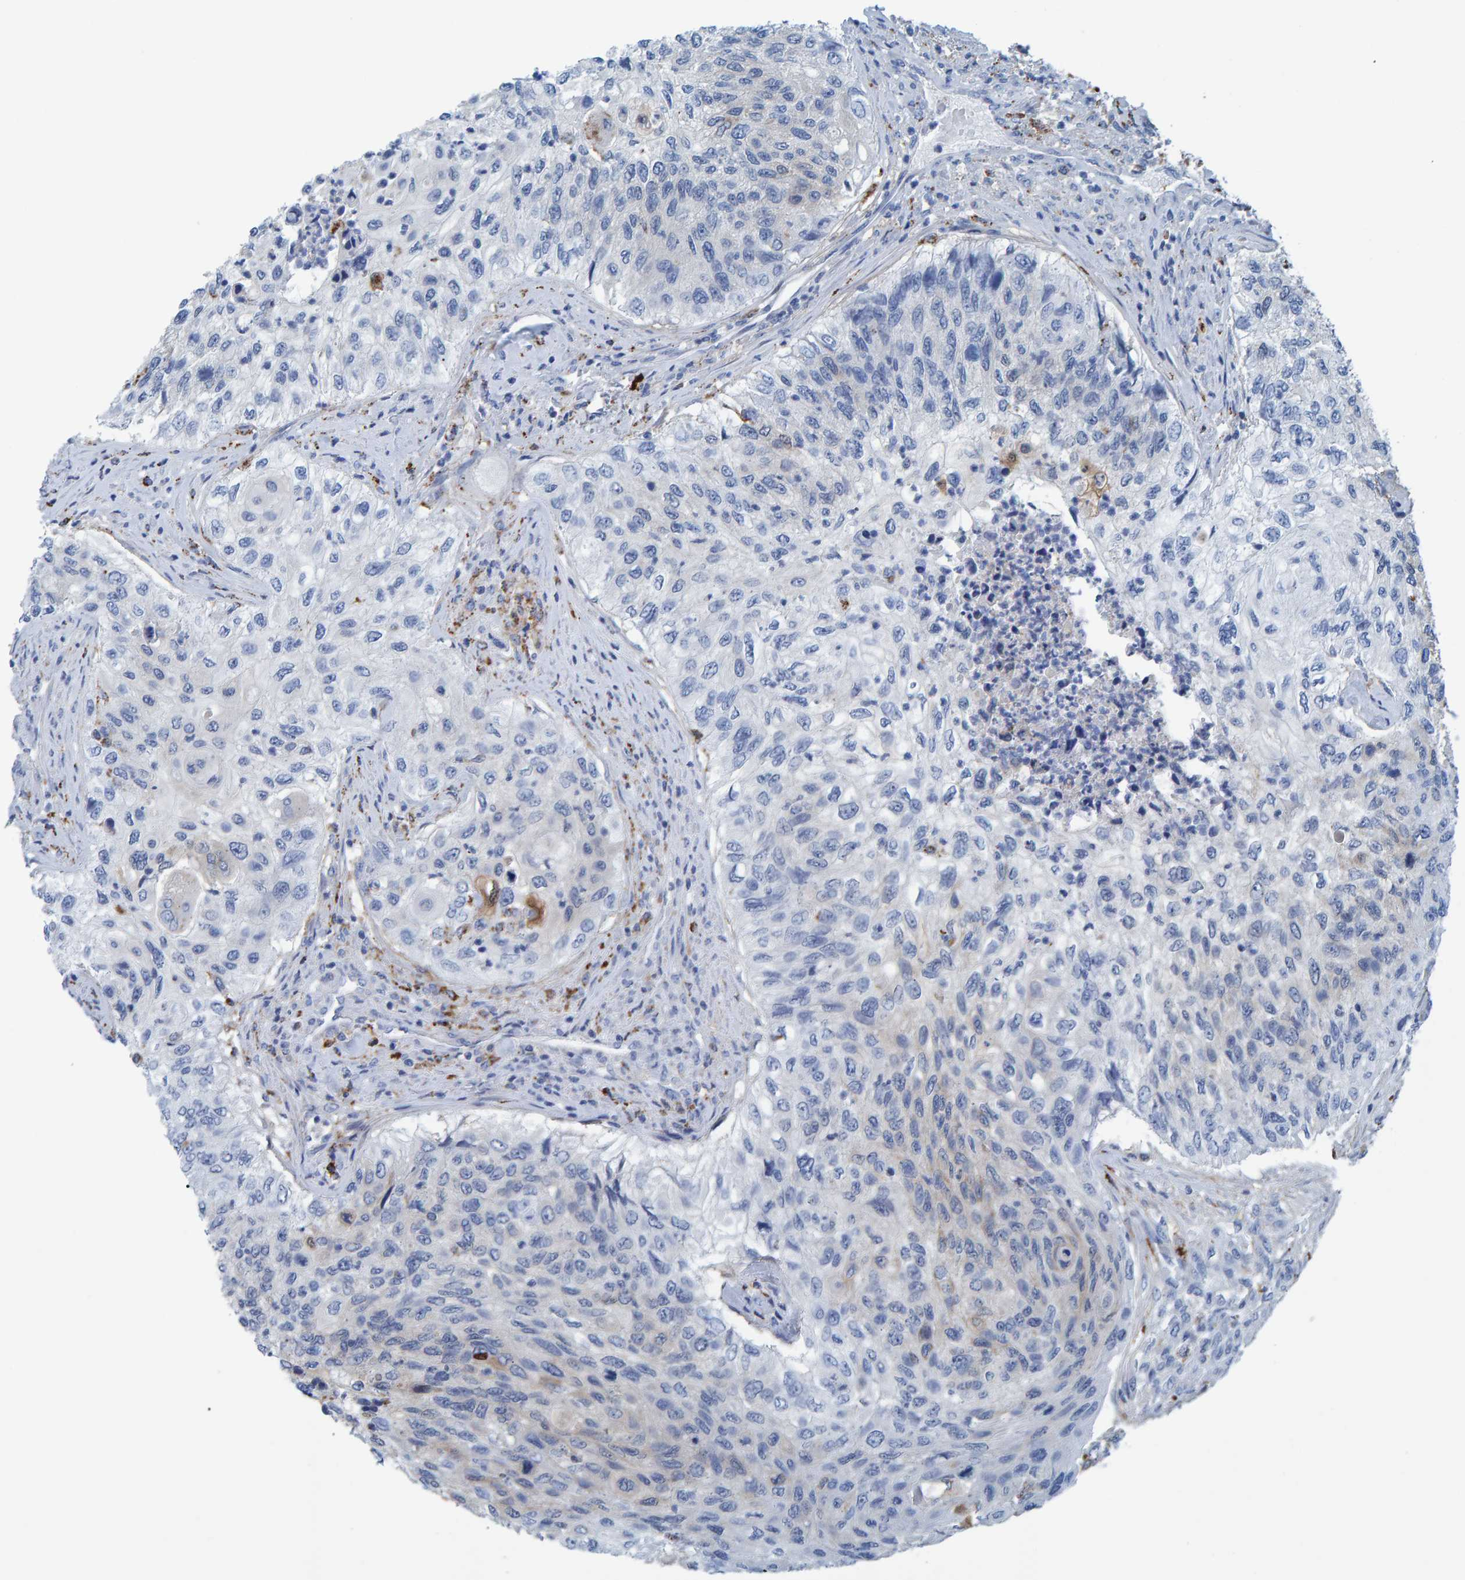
{"staining": {"intensity": "negative", "quantity": "none", "location": "none"}, "tissue": "urothelial cancer", "cell_type": "Tumor cells", "image_type": "cancer", "snomed": [{"axis": "morphology", "description": "Urothelial carcinoma, High grade"}, {"axis": "topography", "description": "Urinary bladder"}], "caption": "Immunohistochemistry of high-grade urothelial carcinoma exhibits no positivity in tumor cells.", "gene": "IDO1", "patient": {"sex": "female", "age": 60}}